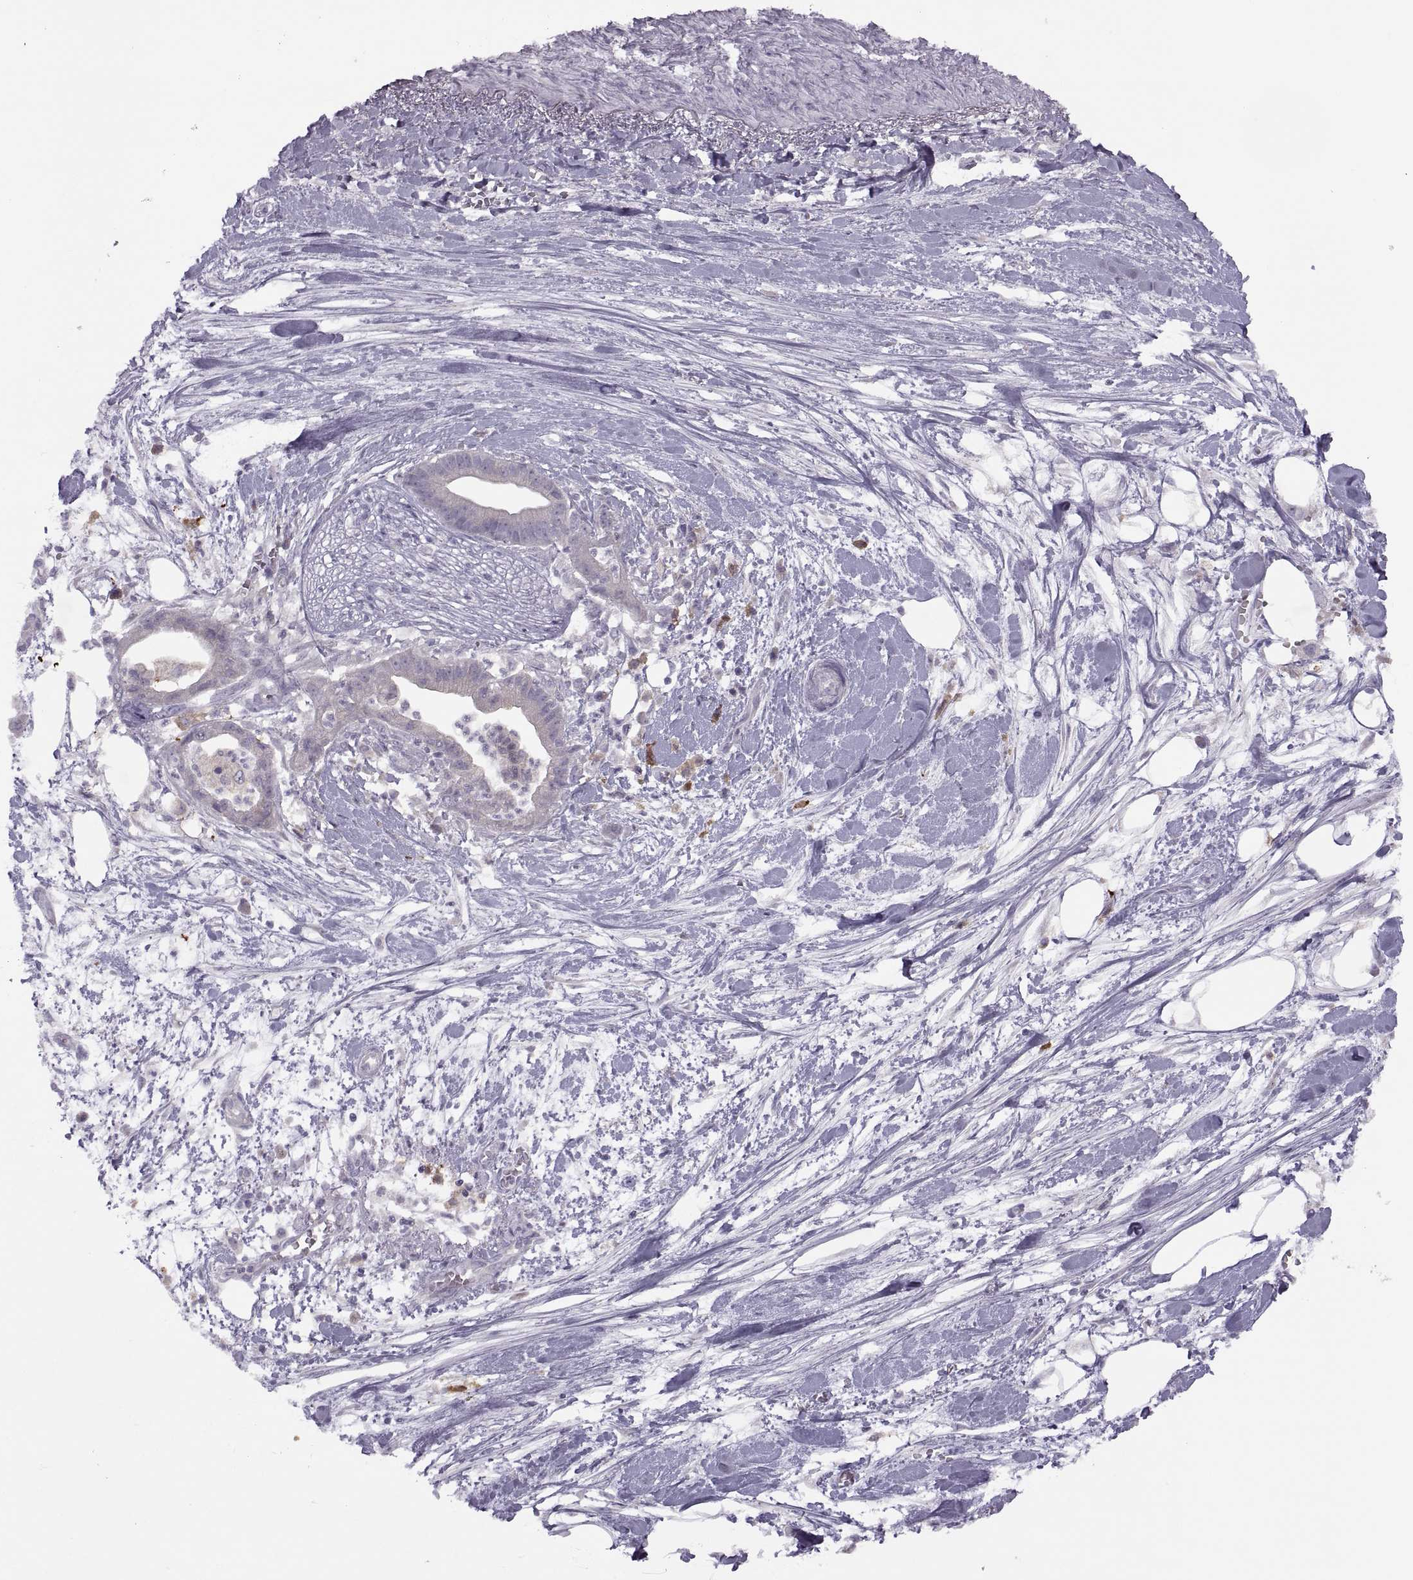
{"staining": {"intensity": "weak", "quantity": "25%-75%", "location": "cytoplasmic/membranous"}, "tissue": "pancreatic cancer", "cell_type": "Tumor cells", "image_type": "cancer", "snomed": [{"axis": "morphology", "description": "Normal tissue, NOS"}, {"axis": "morphology", "description": "Adenocarcinoma, NOS"}, {"axis": "topography", "description": "Lymph node"}, {"axis": "topography", "description": "Pancreas"}], "caption": "Immunohistochemical staining of human pancreatic cancer demonstrates low levels of weak cytoplasmic/membranous protein positivity in about 25%-75% of tumor cells.", "gene": "H2AP", "patient": {"sex": "female", "age": 58}}